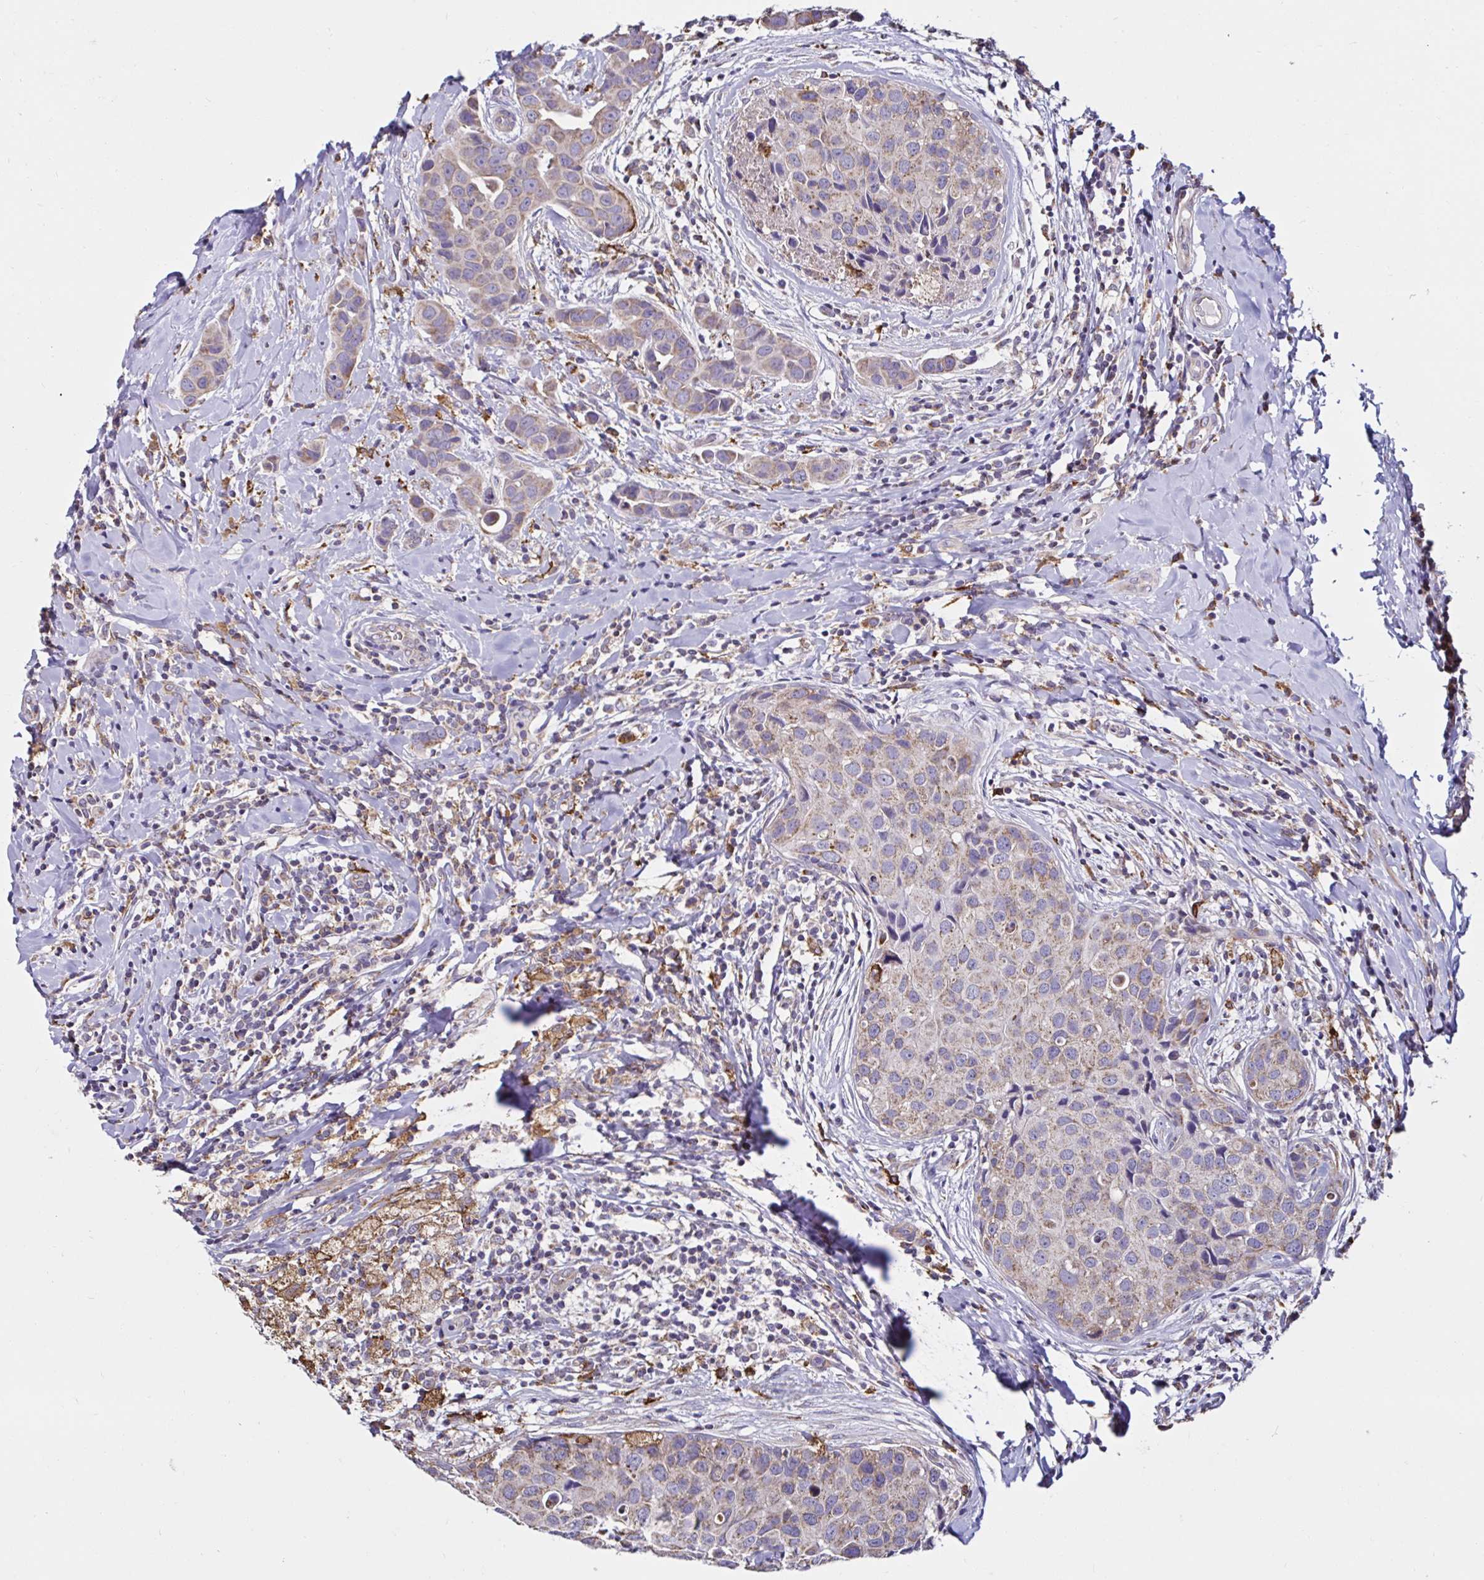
{"staining": {"intensity": "weak", "quantity": ">75%", "location": "cytoplasmic/membranous"}, "tissue": "breast cancer", "cell_type": "Tumor cells", "image_type": "cancer", "snomed": [{"axis": "morphology", "description": "Duct carcinoma"}, {"axis": "topography", "description": "Breast"}], "caption": "Protein expression analysis of breast cancer (intraductal carcinoma) reveals weak cytoplasmic/membranous positivity in approximately >75% of tumor cells.", "gene": "MSR1", "patient": {"sex": "female", "age": 24}}